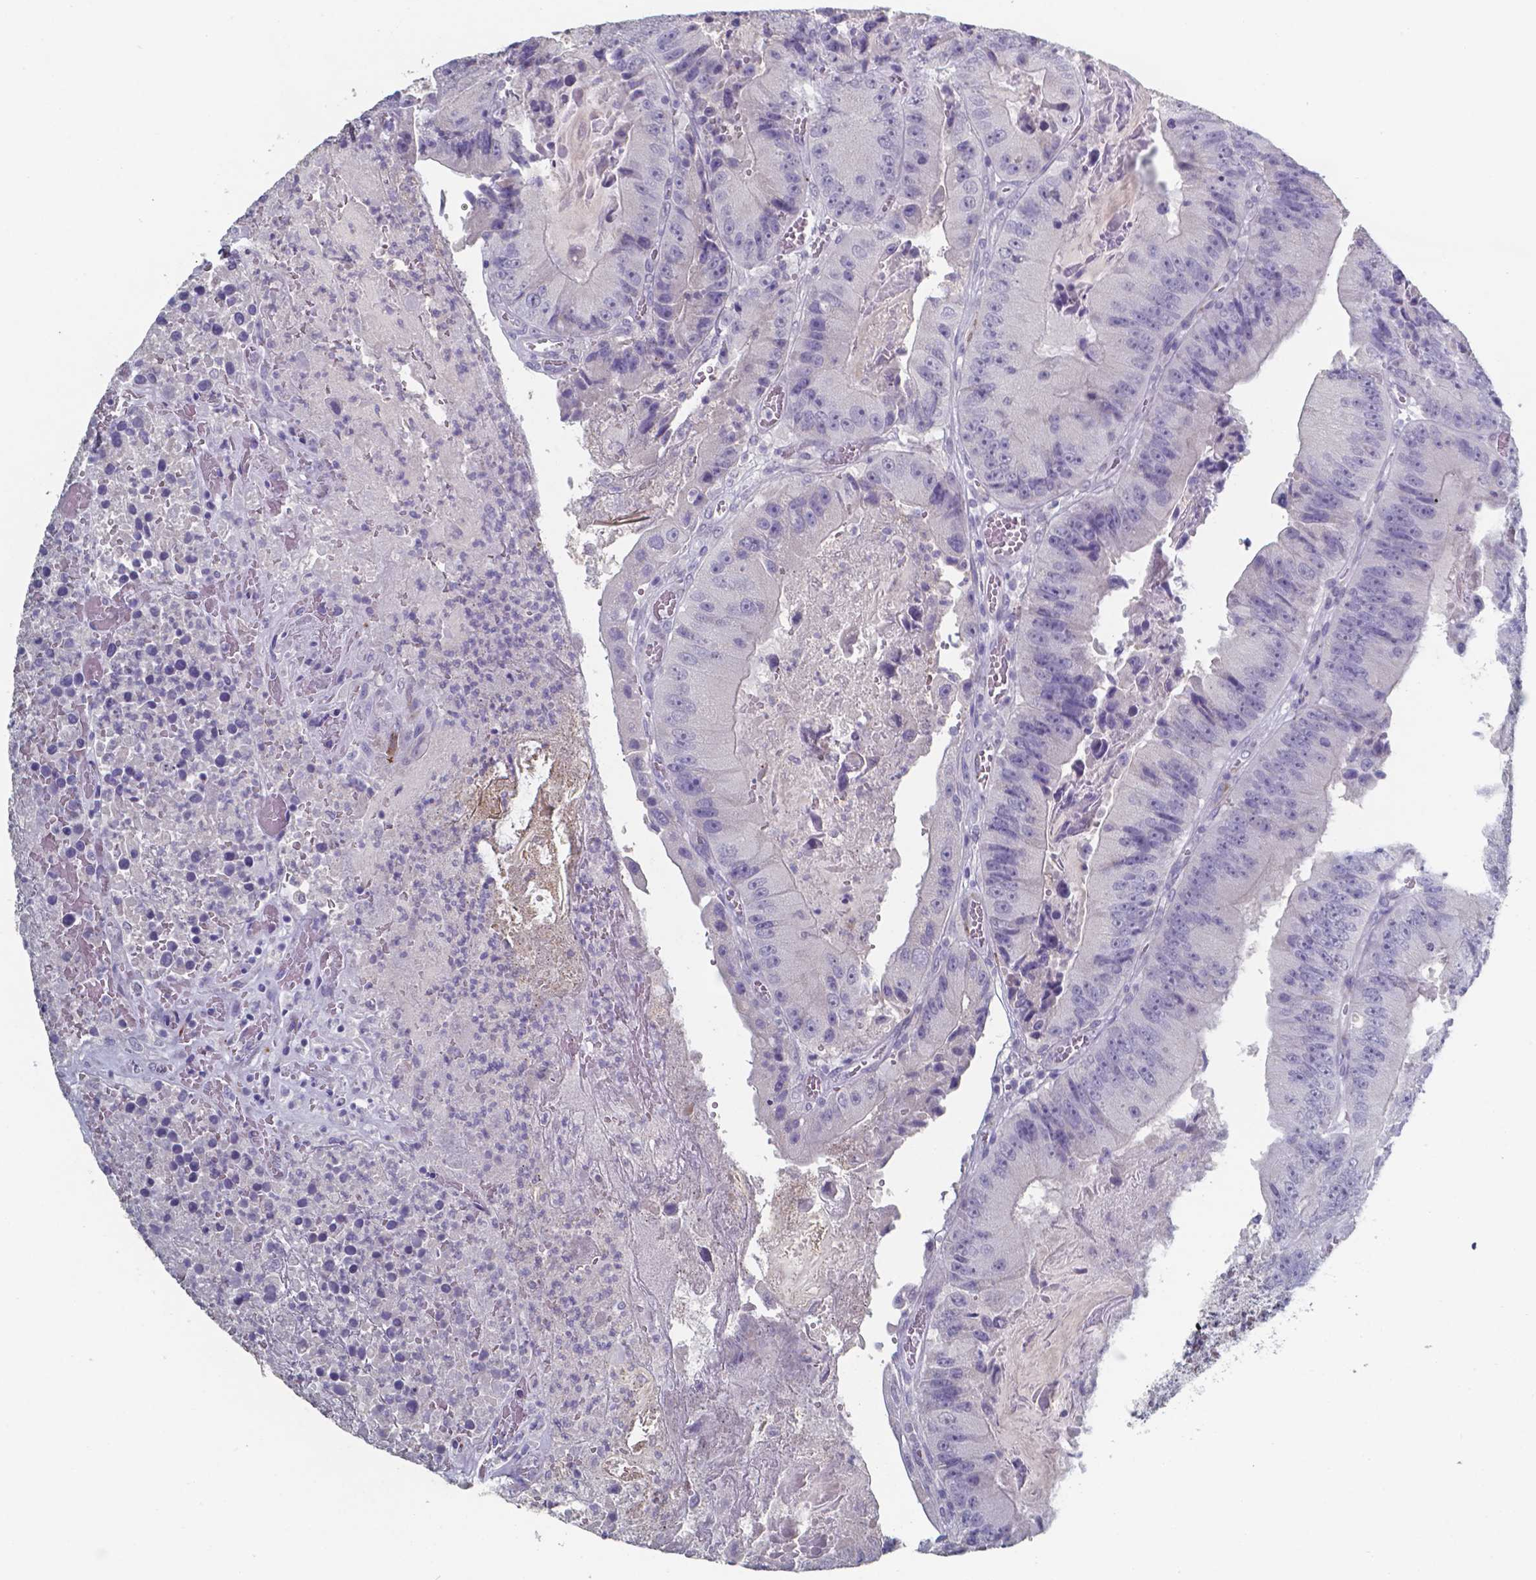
{"staining": {"intensity": "negative", "quantity": "none", "location": "none"}, "tissue": "colorectal cancer", "cell_type": "Tumor cells", "image_type": "cancer", "snomed": [{"axis": "morphology", "description": "Adenocarcinoma, NOS"}, {"axis": "topography", "description": "Colon"}], "caption": "DAB immunohistochemical staining of human colorectal cancer (adenocarcinoma) demonstrates no significant expression in tumor cells. Brightfield microscopy of immunohistochemistry (IHC) stained with DAB (3,3'-diaminobenzidine) (brown) and hematoxylin (blue), captured at high magnification.", "gene": "PLA2R1", "patient": {"sex": "female", "age": 86}}